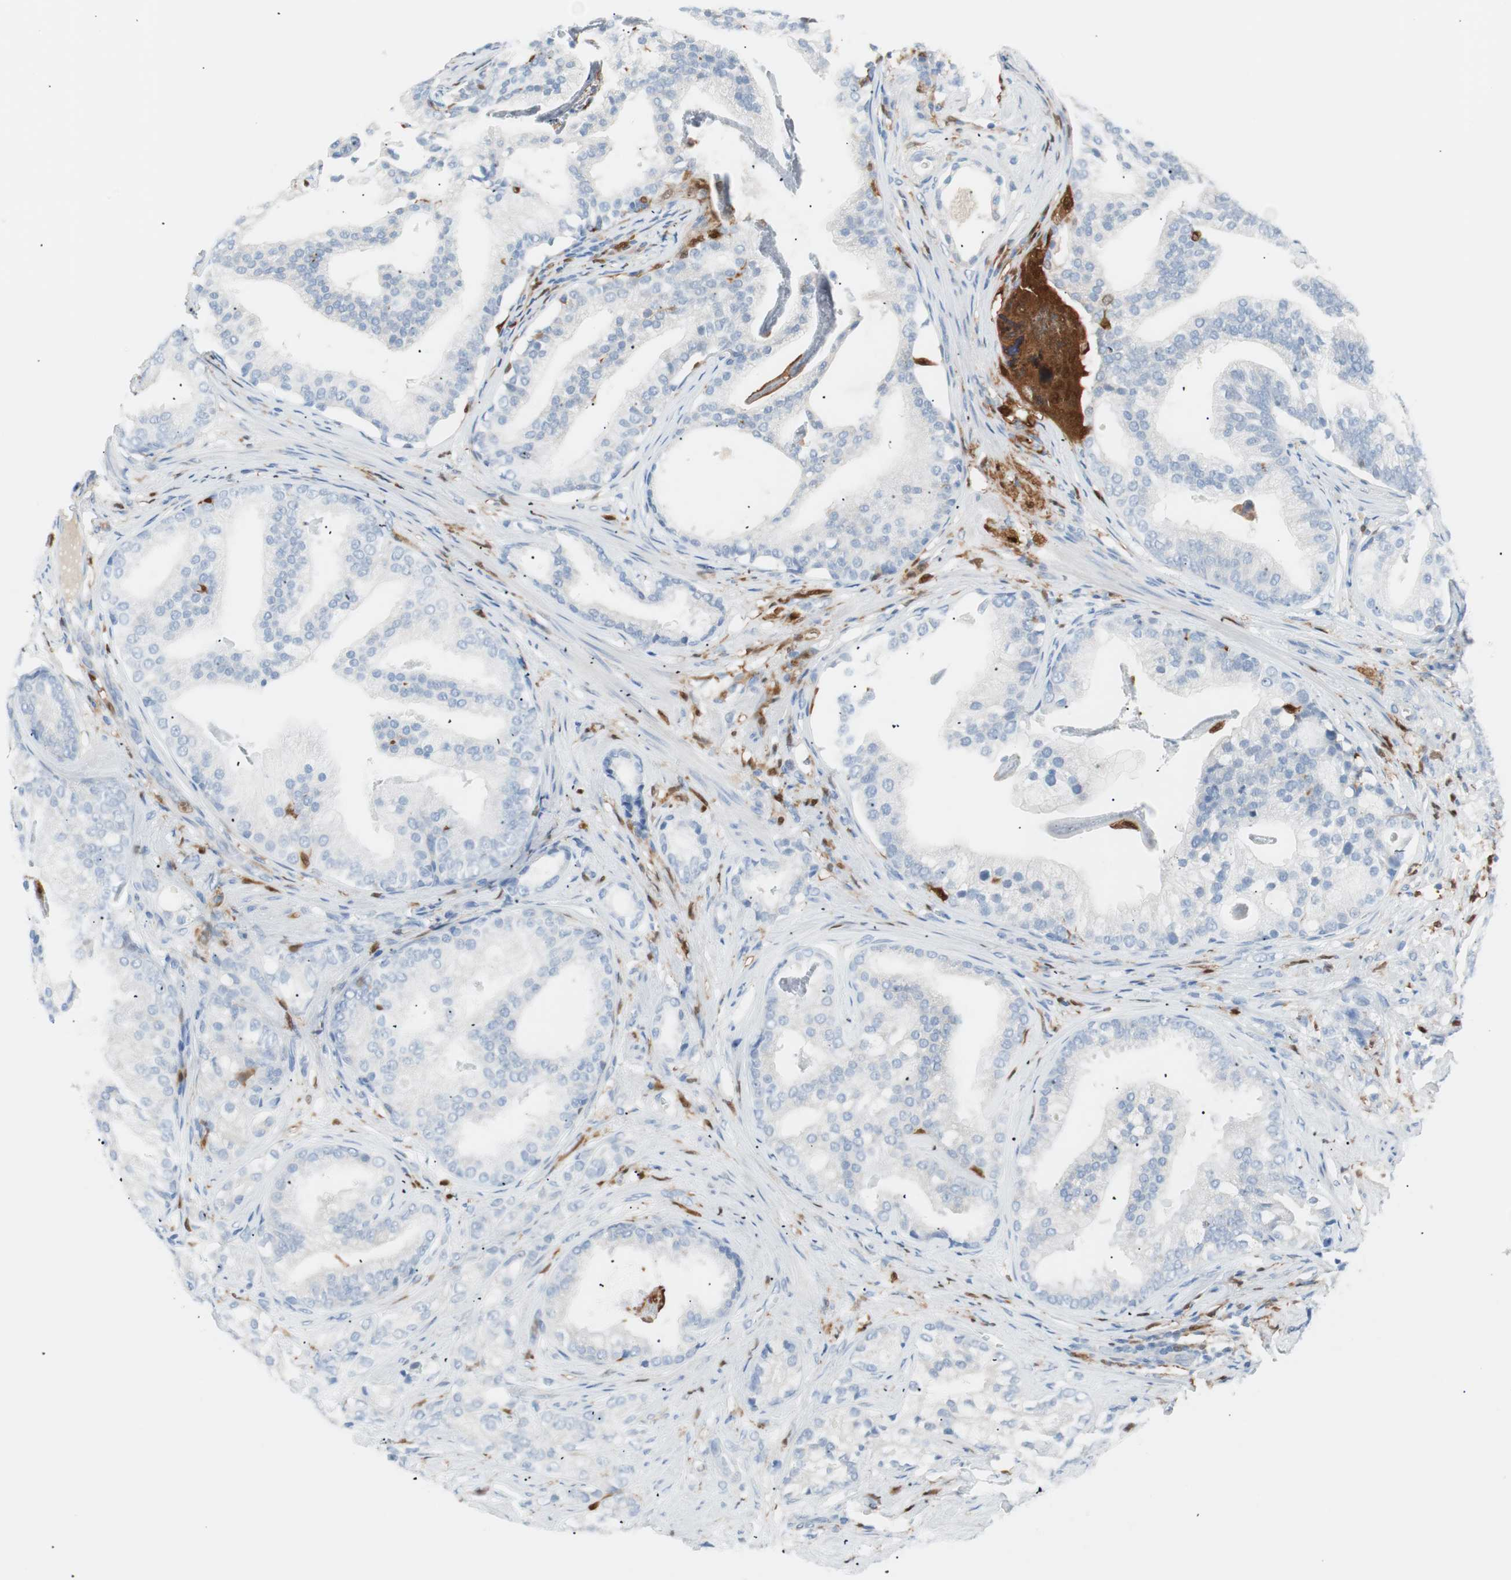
{"staining": {"intensity": "negative", "quantity": "none", "location": "none"}, "tissue": "prostate cancer", "cell_type": "Tumor cells", "image_type": "cancer", "snomed": [{"axis": "morphology", "description": "Adenocarcinoma, Low grade"}, {"axis": "topography", "description": "Prostate"}], "caption": "High power microscopy micrograph of an immunohistochemistry (IHC) histopathology image of adenocarcinoma (low-grade) (prostate), revealing no significant expression in tumor cells.", "gene": "IL18", "patient": {"sex": "male", "age": 58}}